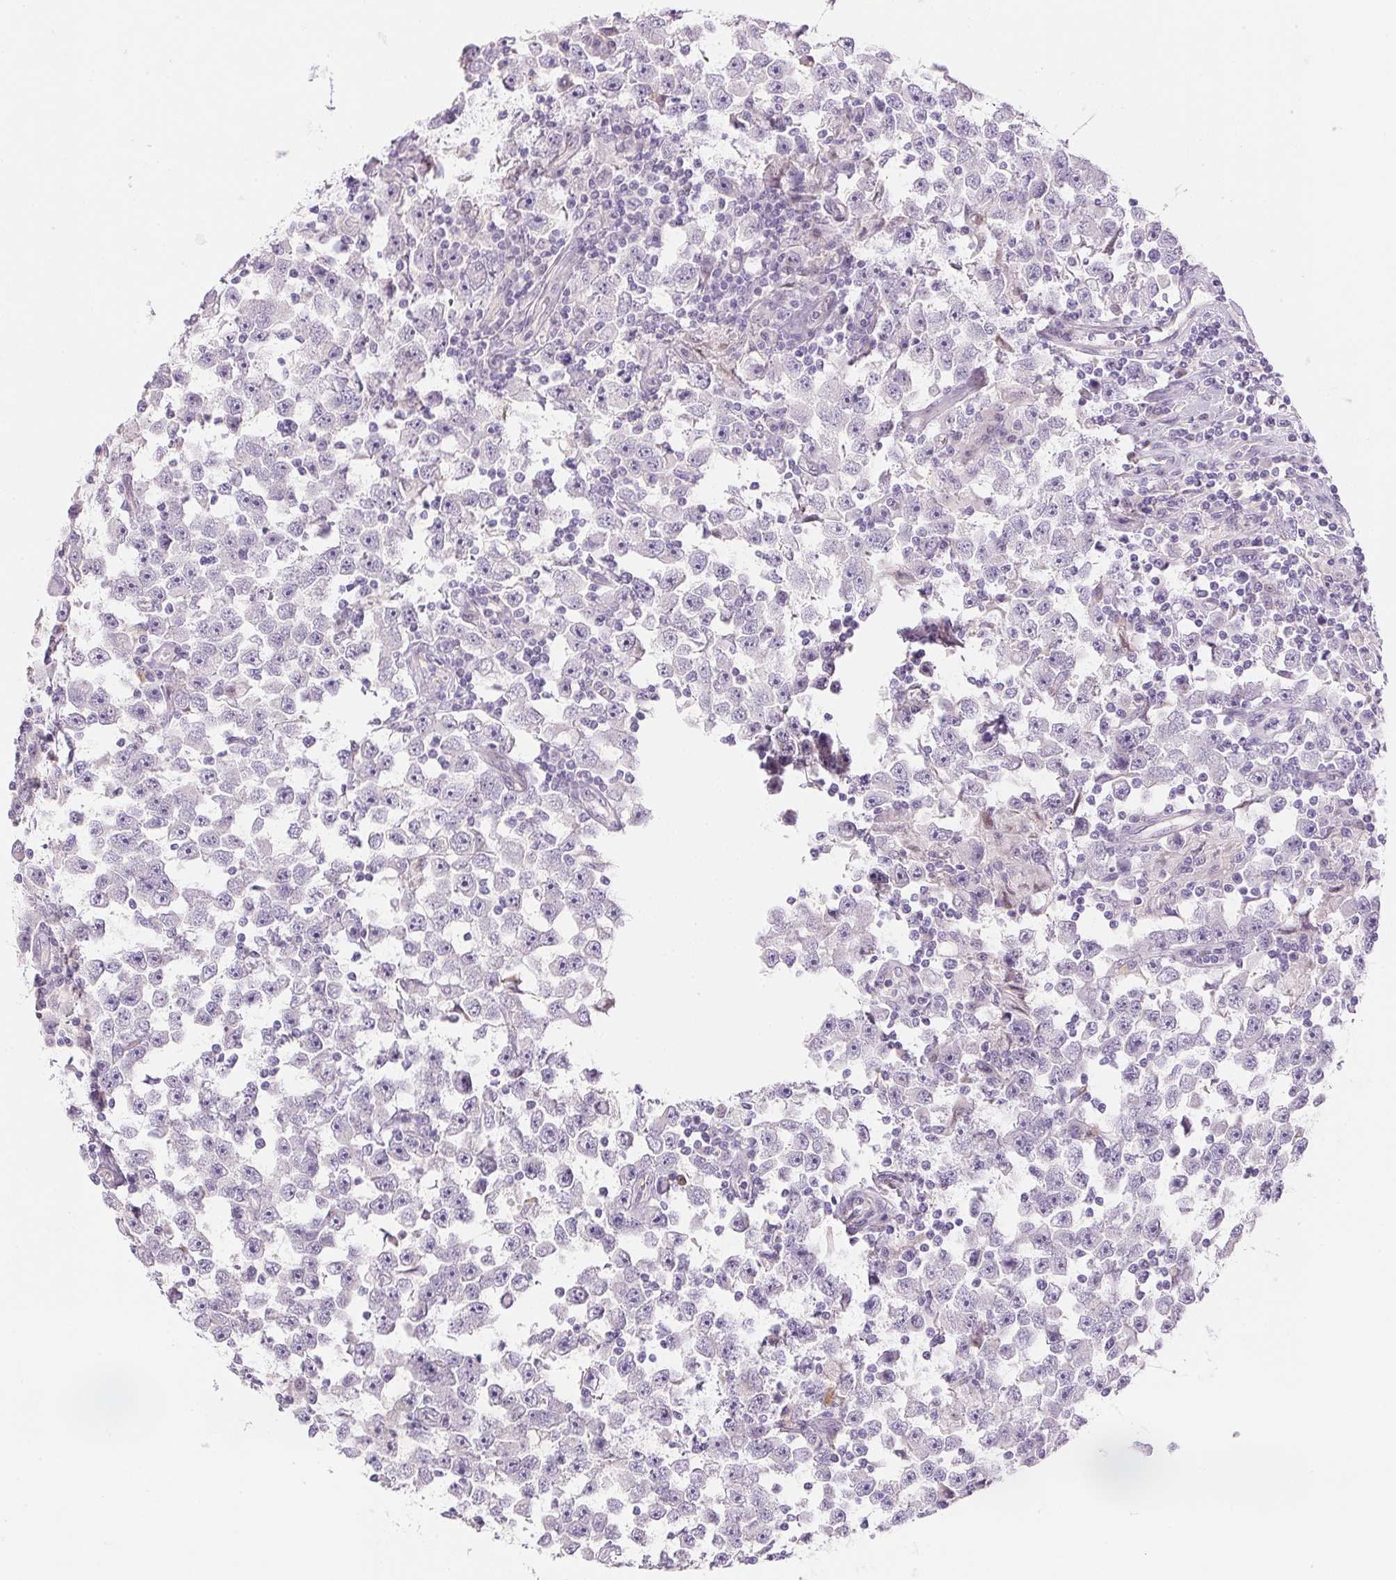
{"staining": {"intensity": "negative", "quantity": "none", "location": "none"}, "tissue": "testis cancer", "cell_type": "Tumor cells", "image_type": "cancer", "snomed": [{"axis": "morphology", "description": "Seminoma, NOS"}, {"axis": "topography", "description": "Testis"}], "caption": "Immunohistochemistry image of human testis cancer (seminoma) stained for a protein (brown), which exhibits no staining in tumor cells. (DAB (3,3'-diaminobenzidine) immunohistochemistry with hematoxylin counter stain).", "gene": "TEKT1", "patient": {"sex": "male", "age": 33}}